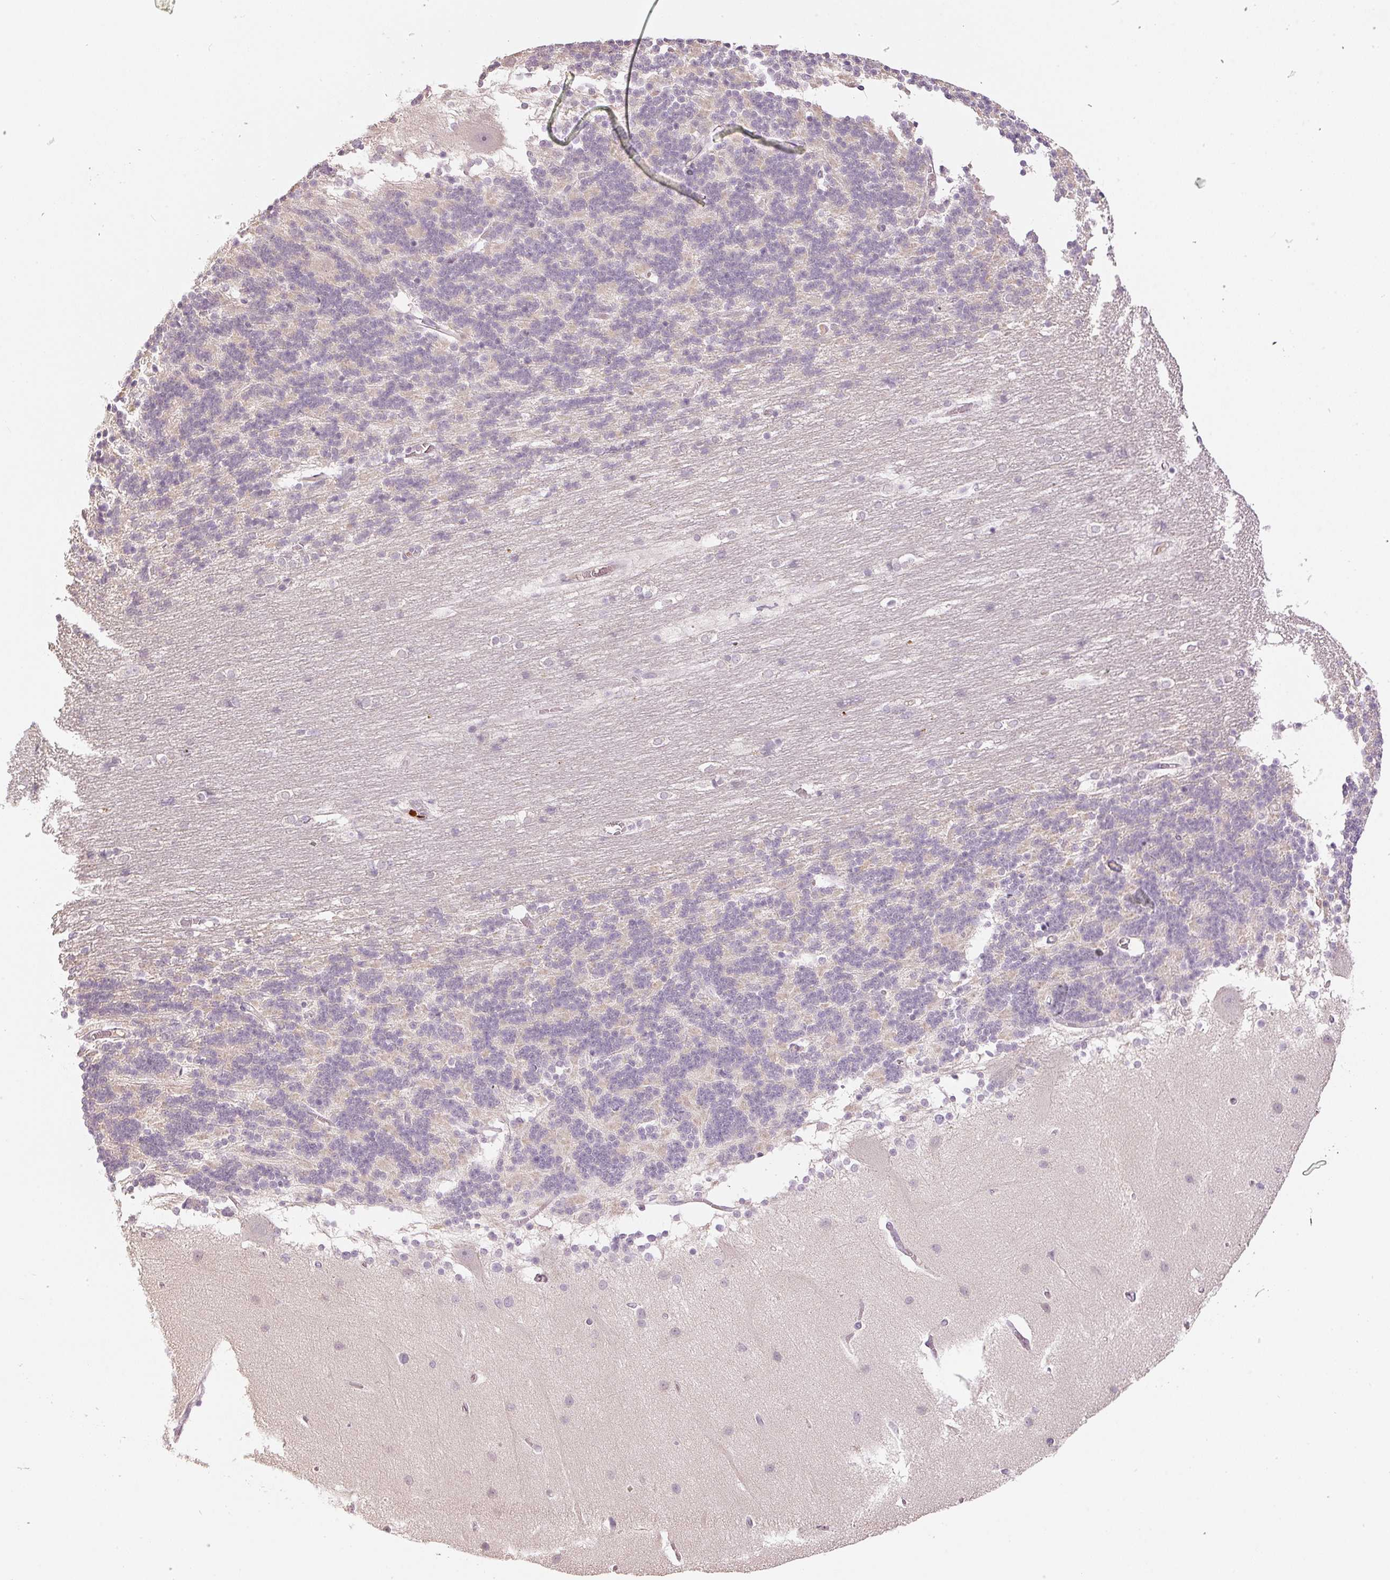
{"staining": {"intensity": "weak", "quantity": "<25%", "location": "cytoplasmic/membranous"}, "tissue": "cerebellum", "cell_type": "Cells in granular layer", "image_type": "normal", "snomed": [{"axis": "morphology", "description": "Normal tissue, NOS"}, {"axis": "topography", "description": "Cerebellum"}], "caption": "Protein analysis of benign cerebellum exhibits no significant expression in cells in granular layer.", "gene": "GZMA", "patient": {"sex": "female", "age": 54}}